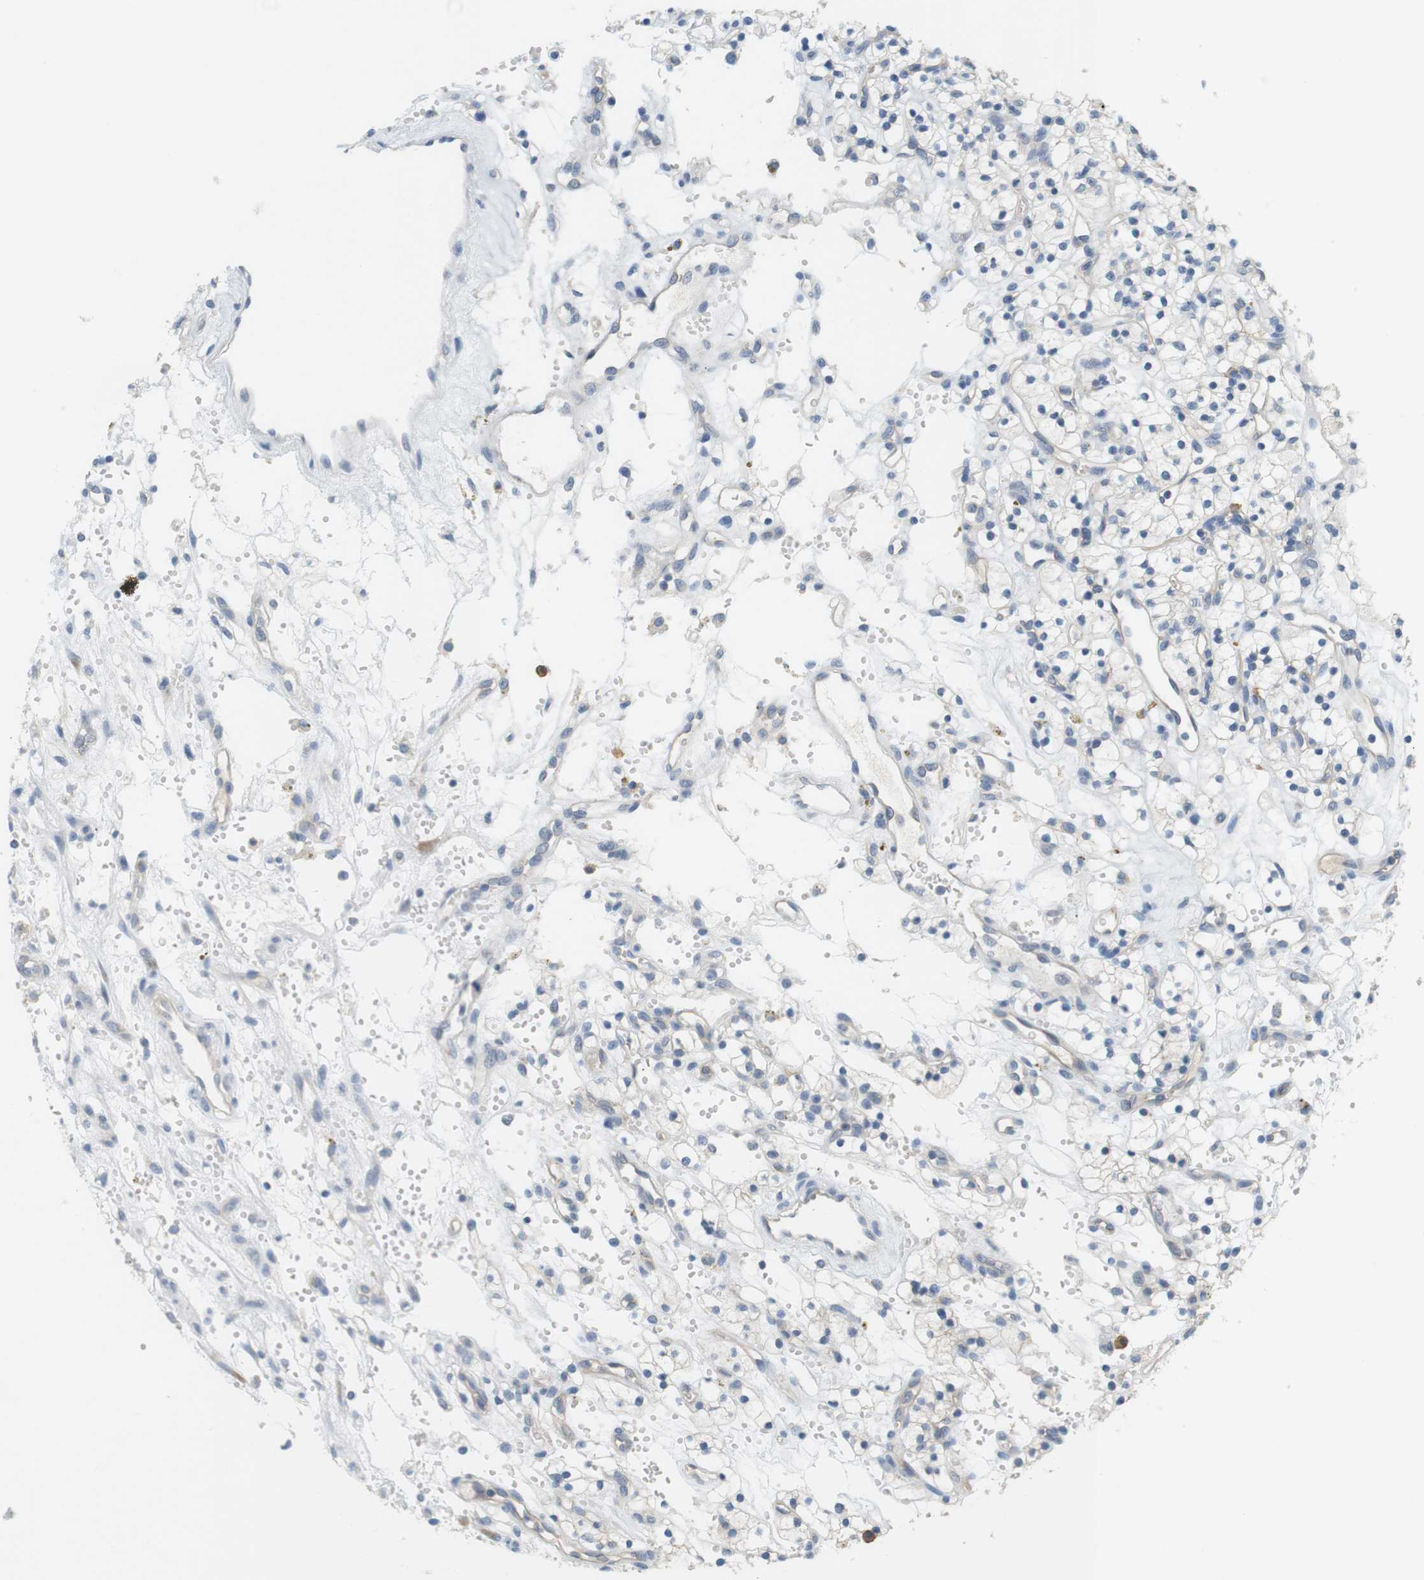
{"staining": {"intensity": "negative", "quantity": "none", "location": "none"}, "tissue": "renal cancer", "cell_type": "Tumor cells", "image_type": "cancer", "snomed": [{"axis": "morphology", "description": "Adenocarcinoma, NOS"}, {"axis": "topography", "description": "Kidney"}], "caption": "An image of human adenocarcinoma (renal) is negative for staining in tumor cells.", "gene": "OSR1", "patient": {"sex": "female", "age": 57}}